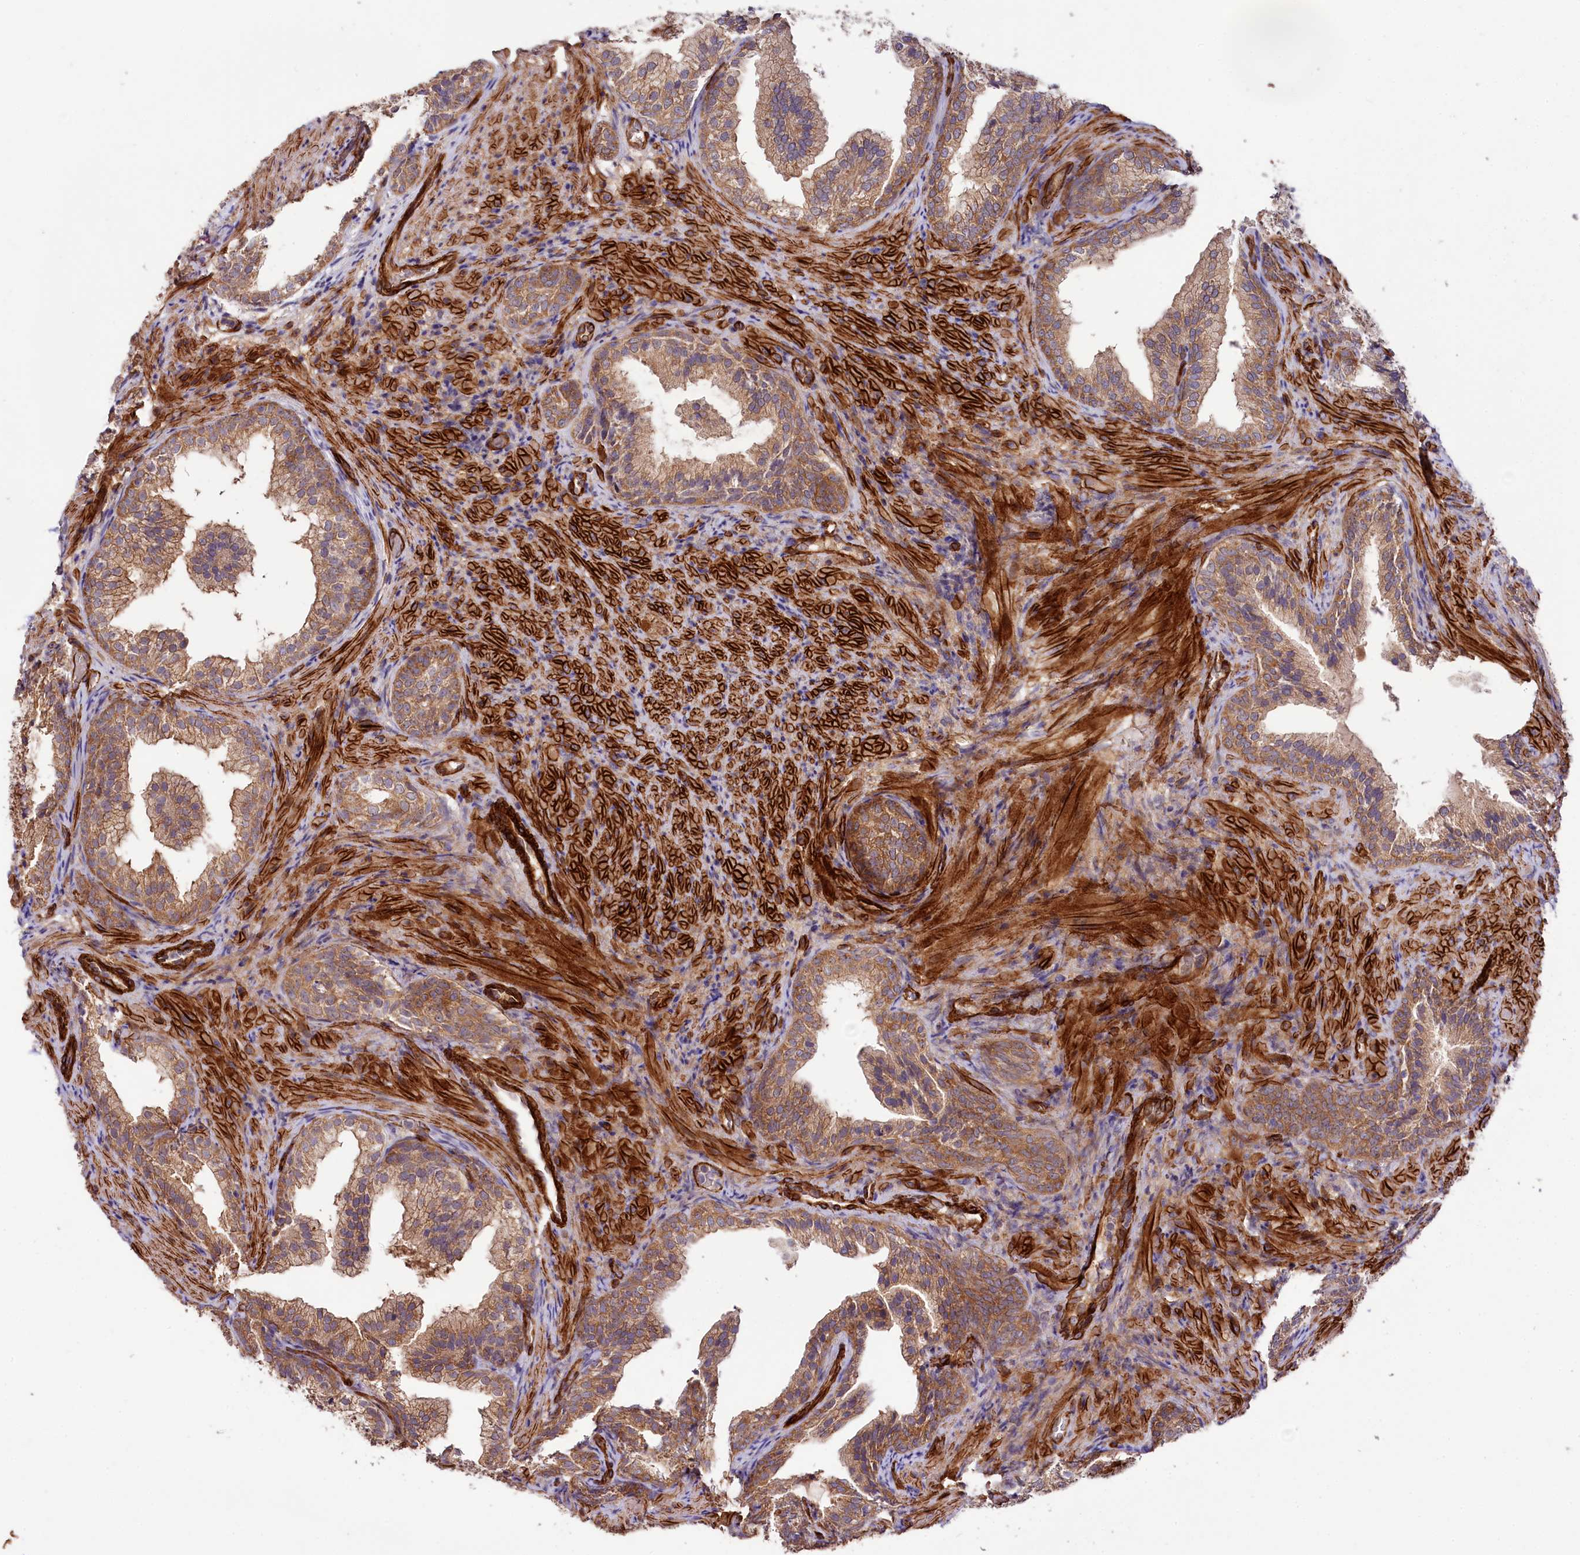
{"staining": {"intensity": "moderate", "quantity": ">75%", "location": "cytoplasmic/membranous"}, "tissue": "prostate", "cell_type": "Glandular cells", "image_type": "normal", "snomed": [{"axis": "morphology", "description": "Normal tissue, NOS"}, {"axis": "topography", "description": "Prostate"}], "caption": "IHC photomicrograph of normal prostate: prostate stained using IHC exhibits medium levels of moderate protein expression localized specifically in the cytoplasmic/membranous of glandular cells, appearing as a cytoplasmic/membranous brown color.", "gene": "SPATS2", "patient": {"sex": "male", "age": 76}}